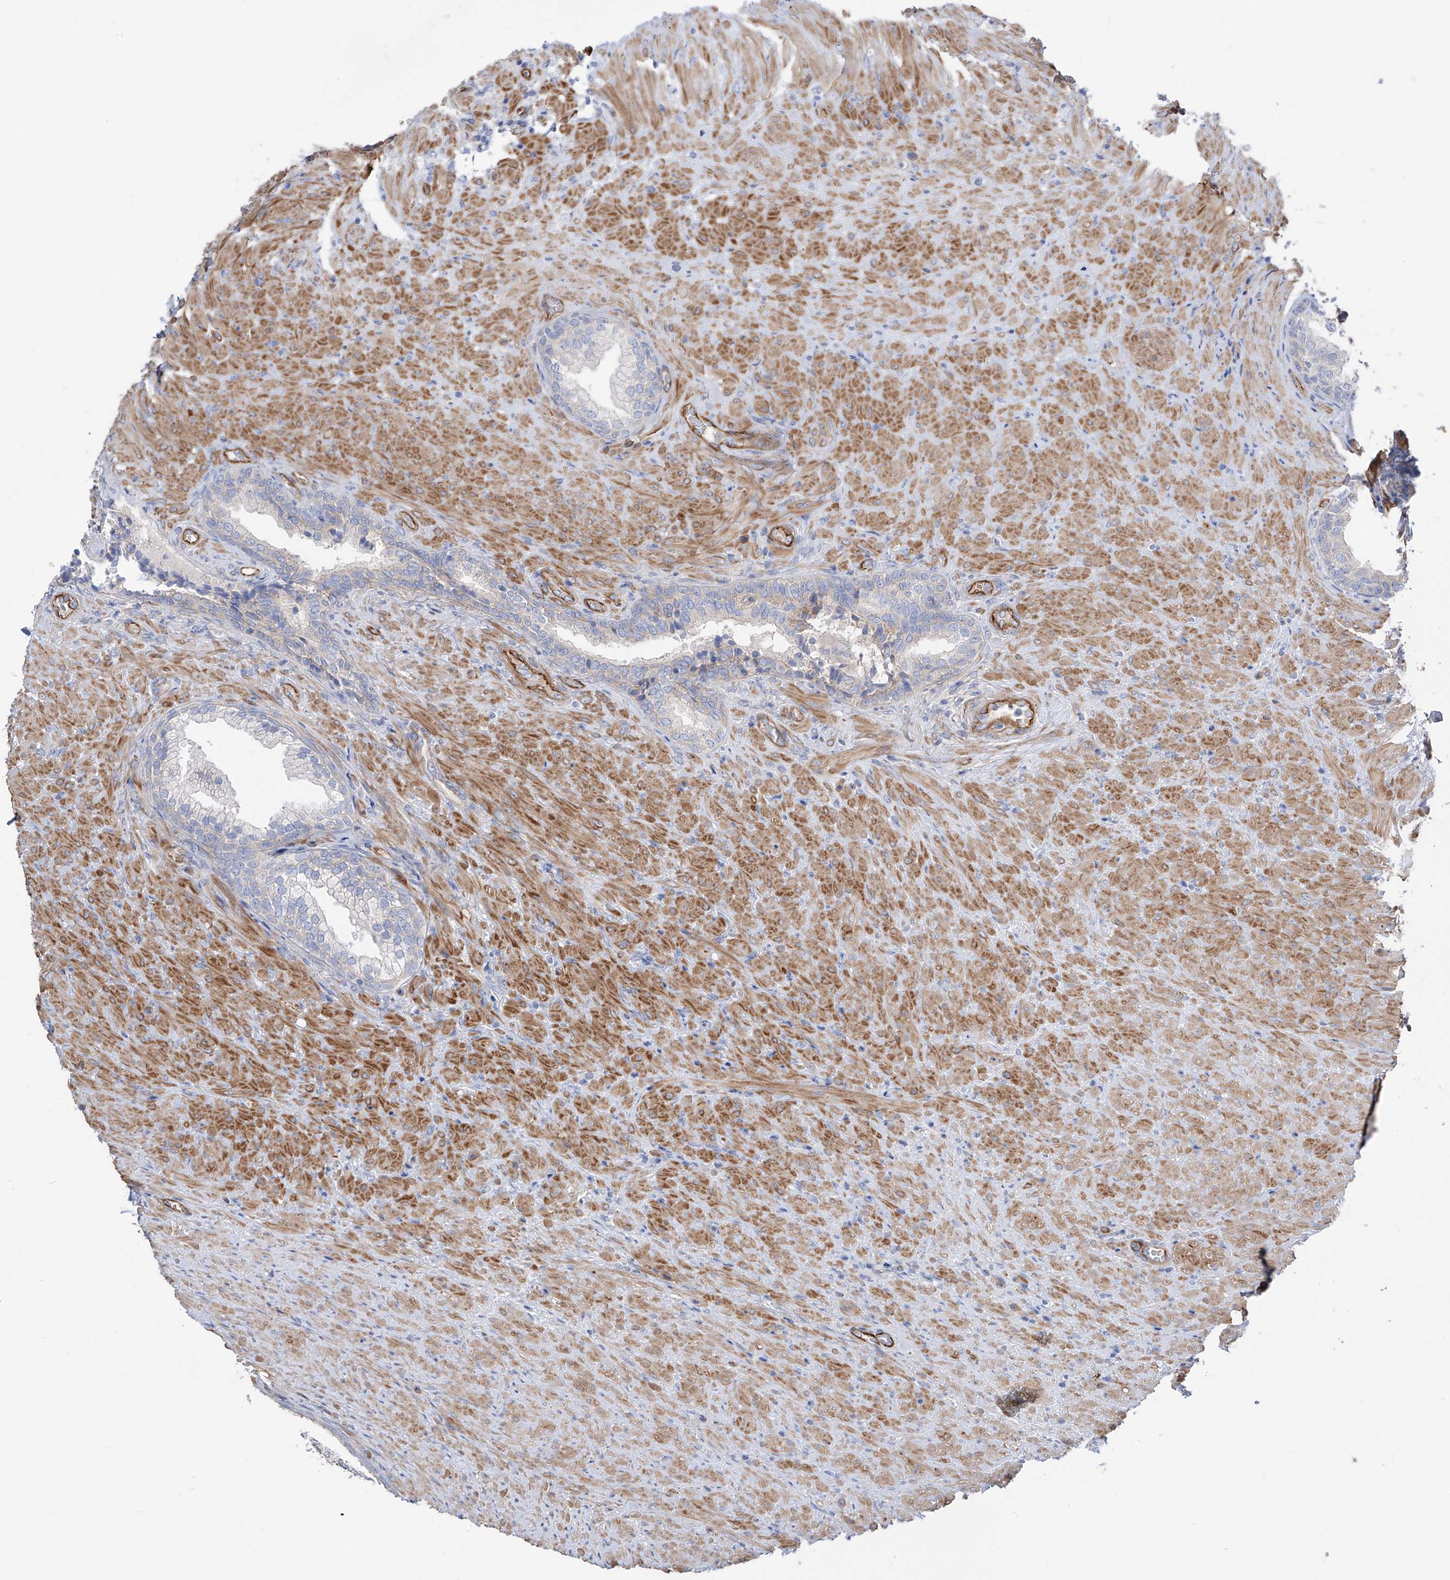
{"staining": {"intensity": "weak", "quantity": "<25%", "location": "cytoplasmic/membranous"}, "tissue": "prostate", "cell_type": "Glandular cells", "image_type": "normal", "snomed": [{"axis": "morphology", "description": "Normal tissue, NOS"}, {"axis": "topography", "description": "Prostate"}], "caption": "This is a histopathology image of IHC staining of benign prostate, which shows no positivity in glandular cells.", "gene": "LCA5", "patient": {"sex": "male", "age": 76}}